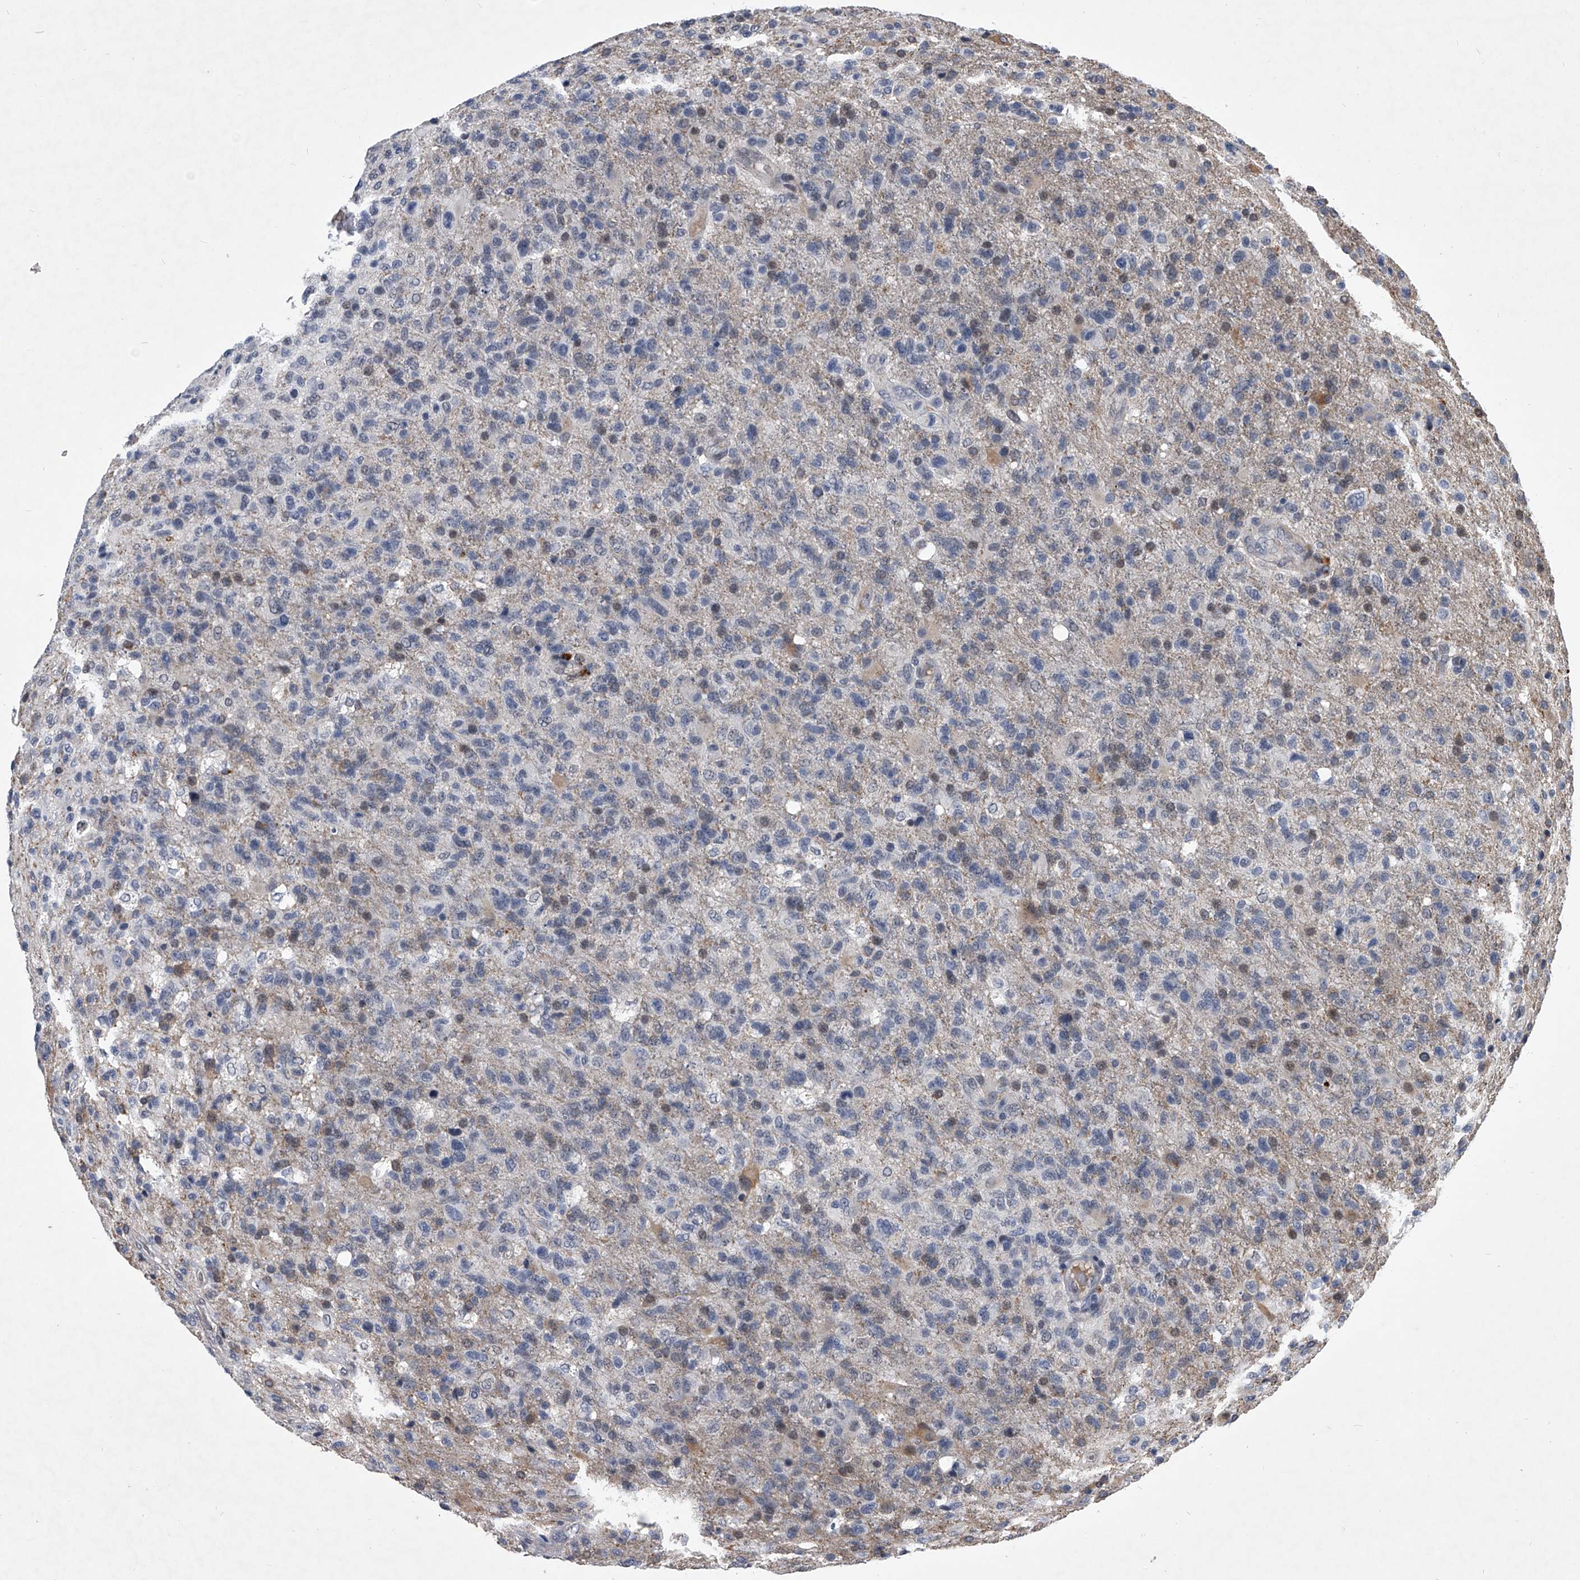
{"staining": {"intensity": "weak", "quantity": "<25%", "location": "nuclear"}, "tissue": "glioma", "cell_type": "Tumor cells", "image_type": "cancer", "snomed": [{"axis": "morphology", "description": "Glioma, malignant, High grade"}, {"axis": "topography", "description": "Brain"}], "caption": "Immunohistochemical staining of malignant glioma (high-grade) displays no significant staining in tumor cells. (Immunohistochemistry (ihc), brightfield microscopy, high magnification).", "gene": "ZNF76", "patient": {"sex": "male", "age": 72}}